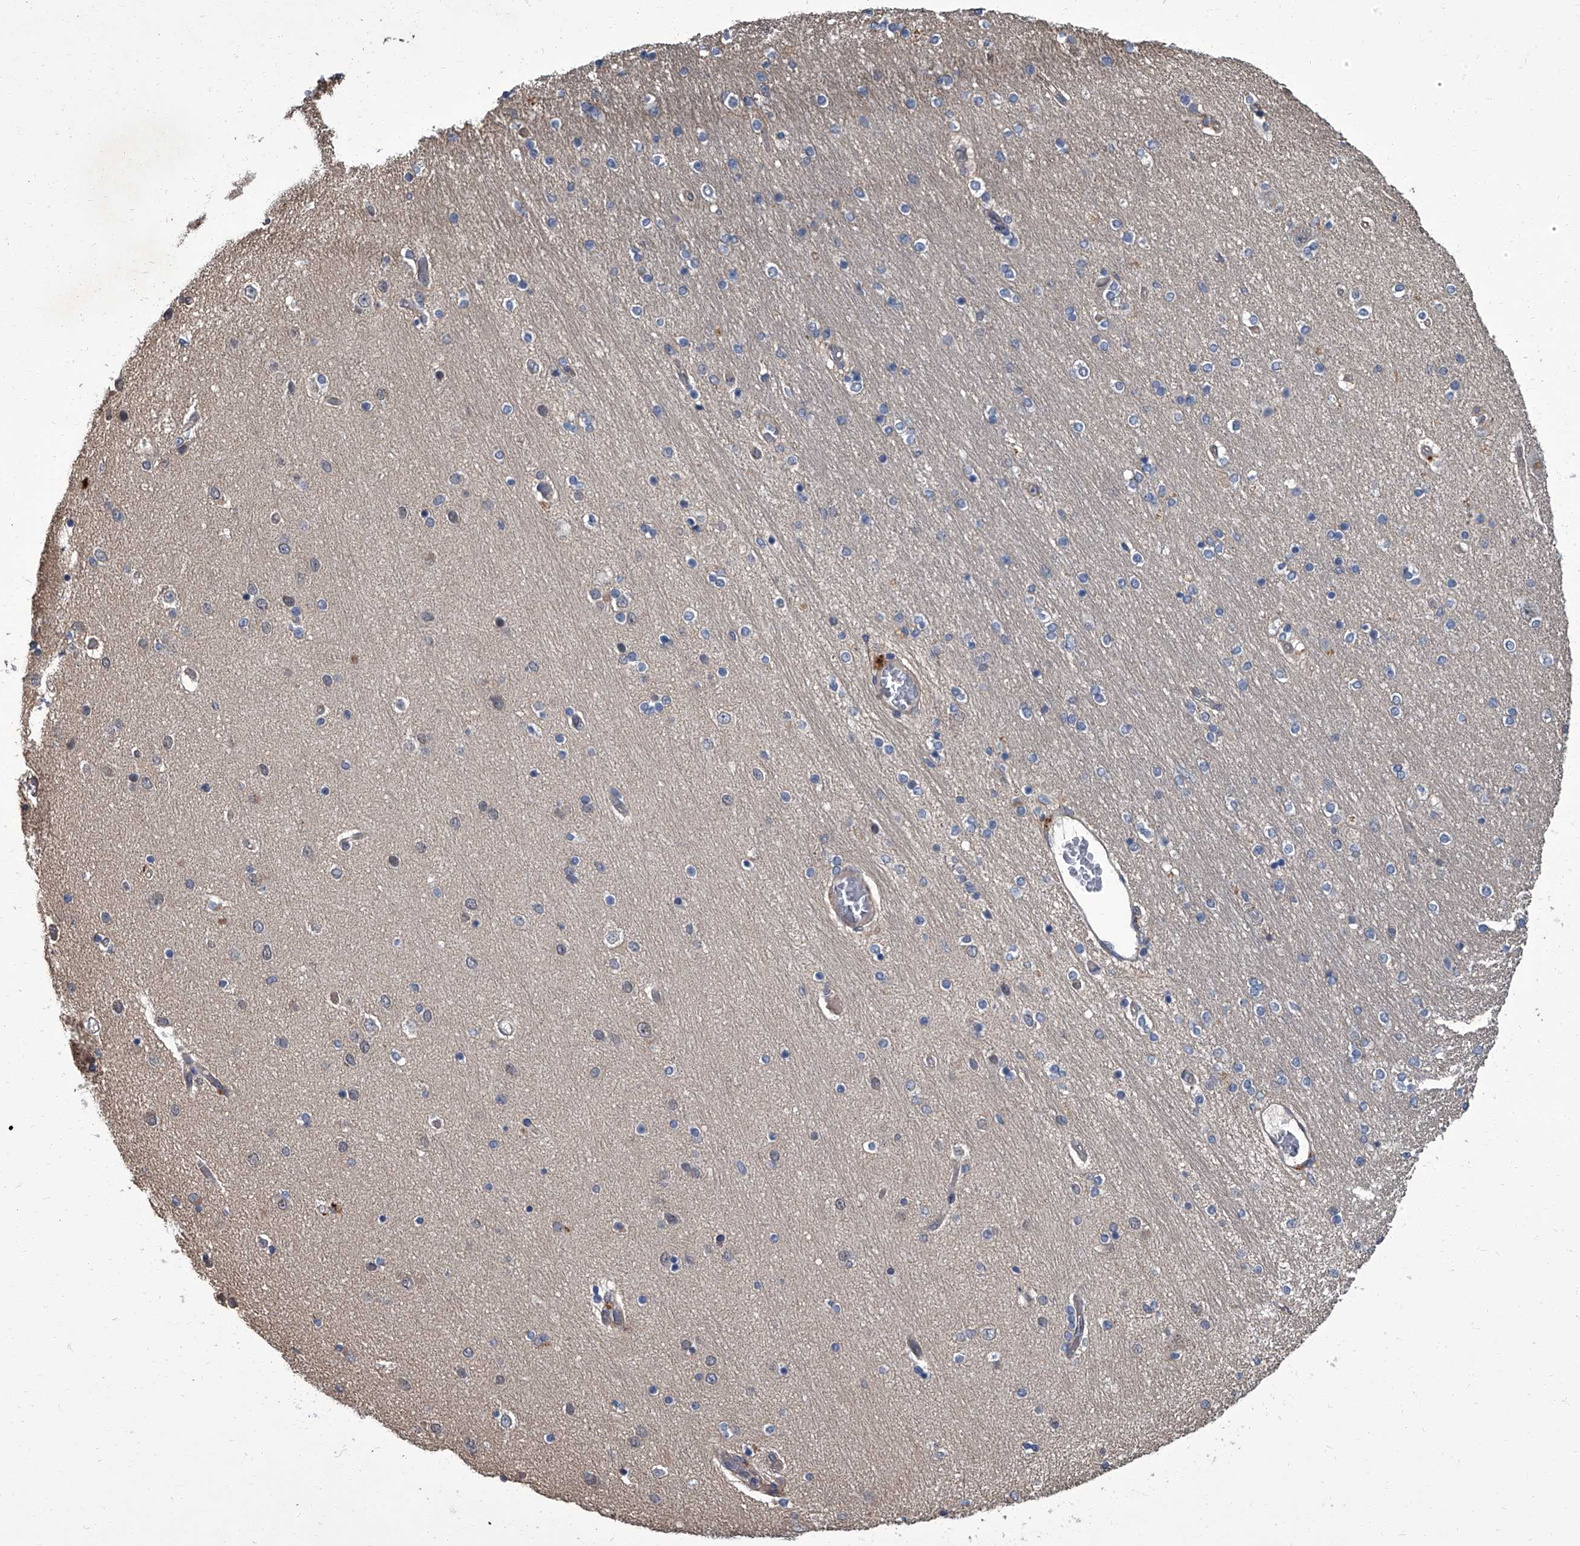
{"staining": {"intensity": "negative", "quantity": "none", "location": "none"}, "tissue": "hippocampus", "cell_type": "Glial cells", "image_type": "normal", "snomed": [{"axis": "morphology", "description": "Normal tissue, NOS"}, {"axis": "topography", "description": "Hippocampus"}], "caption": "Glial cells show no significant staining in normal hippocampus. (Brightfield microscopy of DAB (3,3'-diaminobenzidine) immunohistochemistry (IHC) at high magnification).", "gene": "SIRT4", "patient": {"sex": "female", "age": 54}}